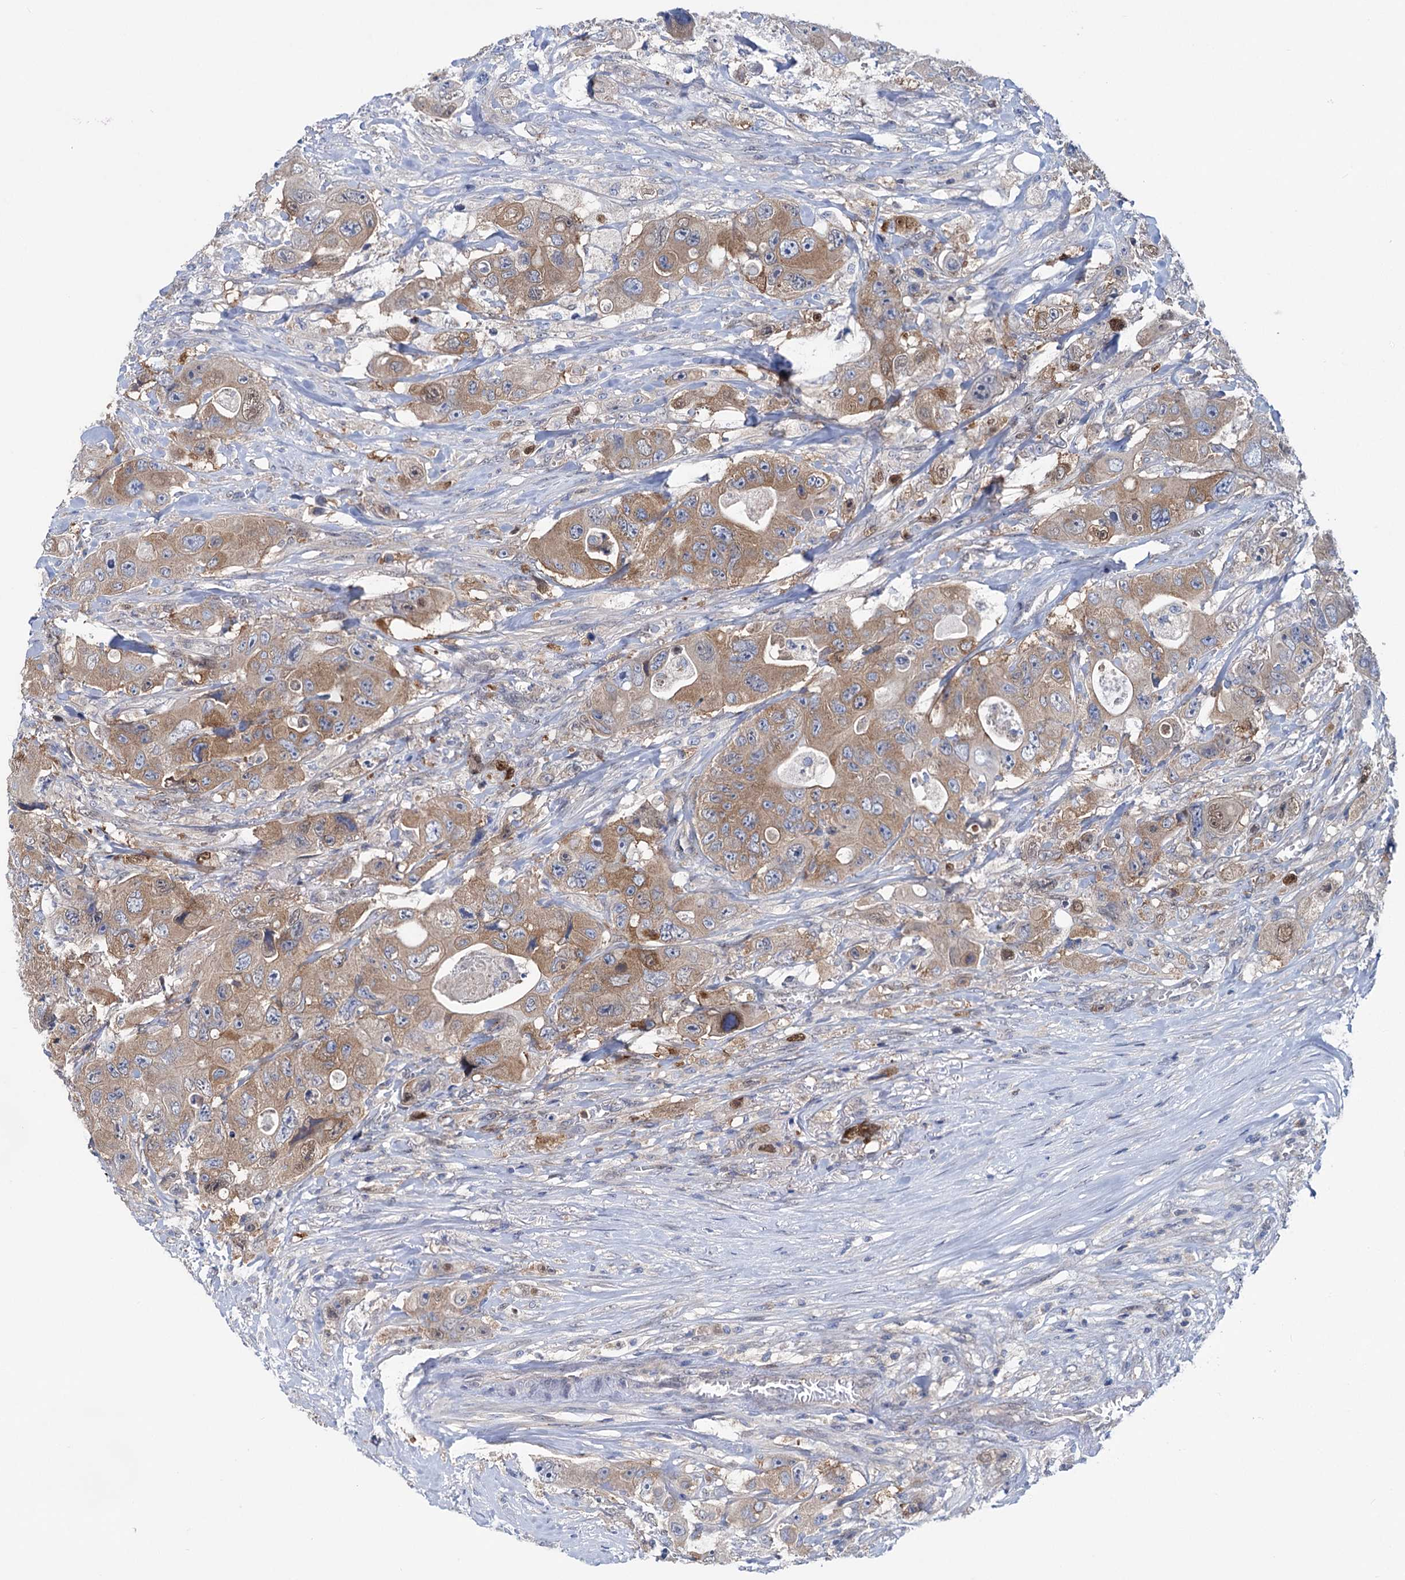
{"staining": {"intensity": "moderate", "quantity": ">75%", "location": "cytoplasmic/membranous"}, "tissue": "colorectal cancer", "cell_type": "Tumor cells", "image_type": "cancer", "snomed": [{"axis": "morphology", "description": "Adenocarcinoma, NOS"}, {"axis": "topography", "description": "Colon"}], "caption": "Tumor cells display medium levels of moderate cytoplasmic/membranous staining in approximately >75% of cells in human colorectal cancer.", "gene": "ZNRD2", "patient": {"sex": "female", "age": 46}}